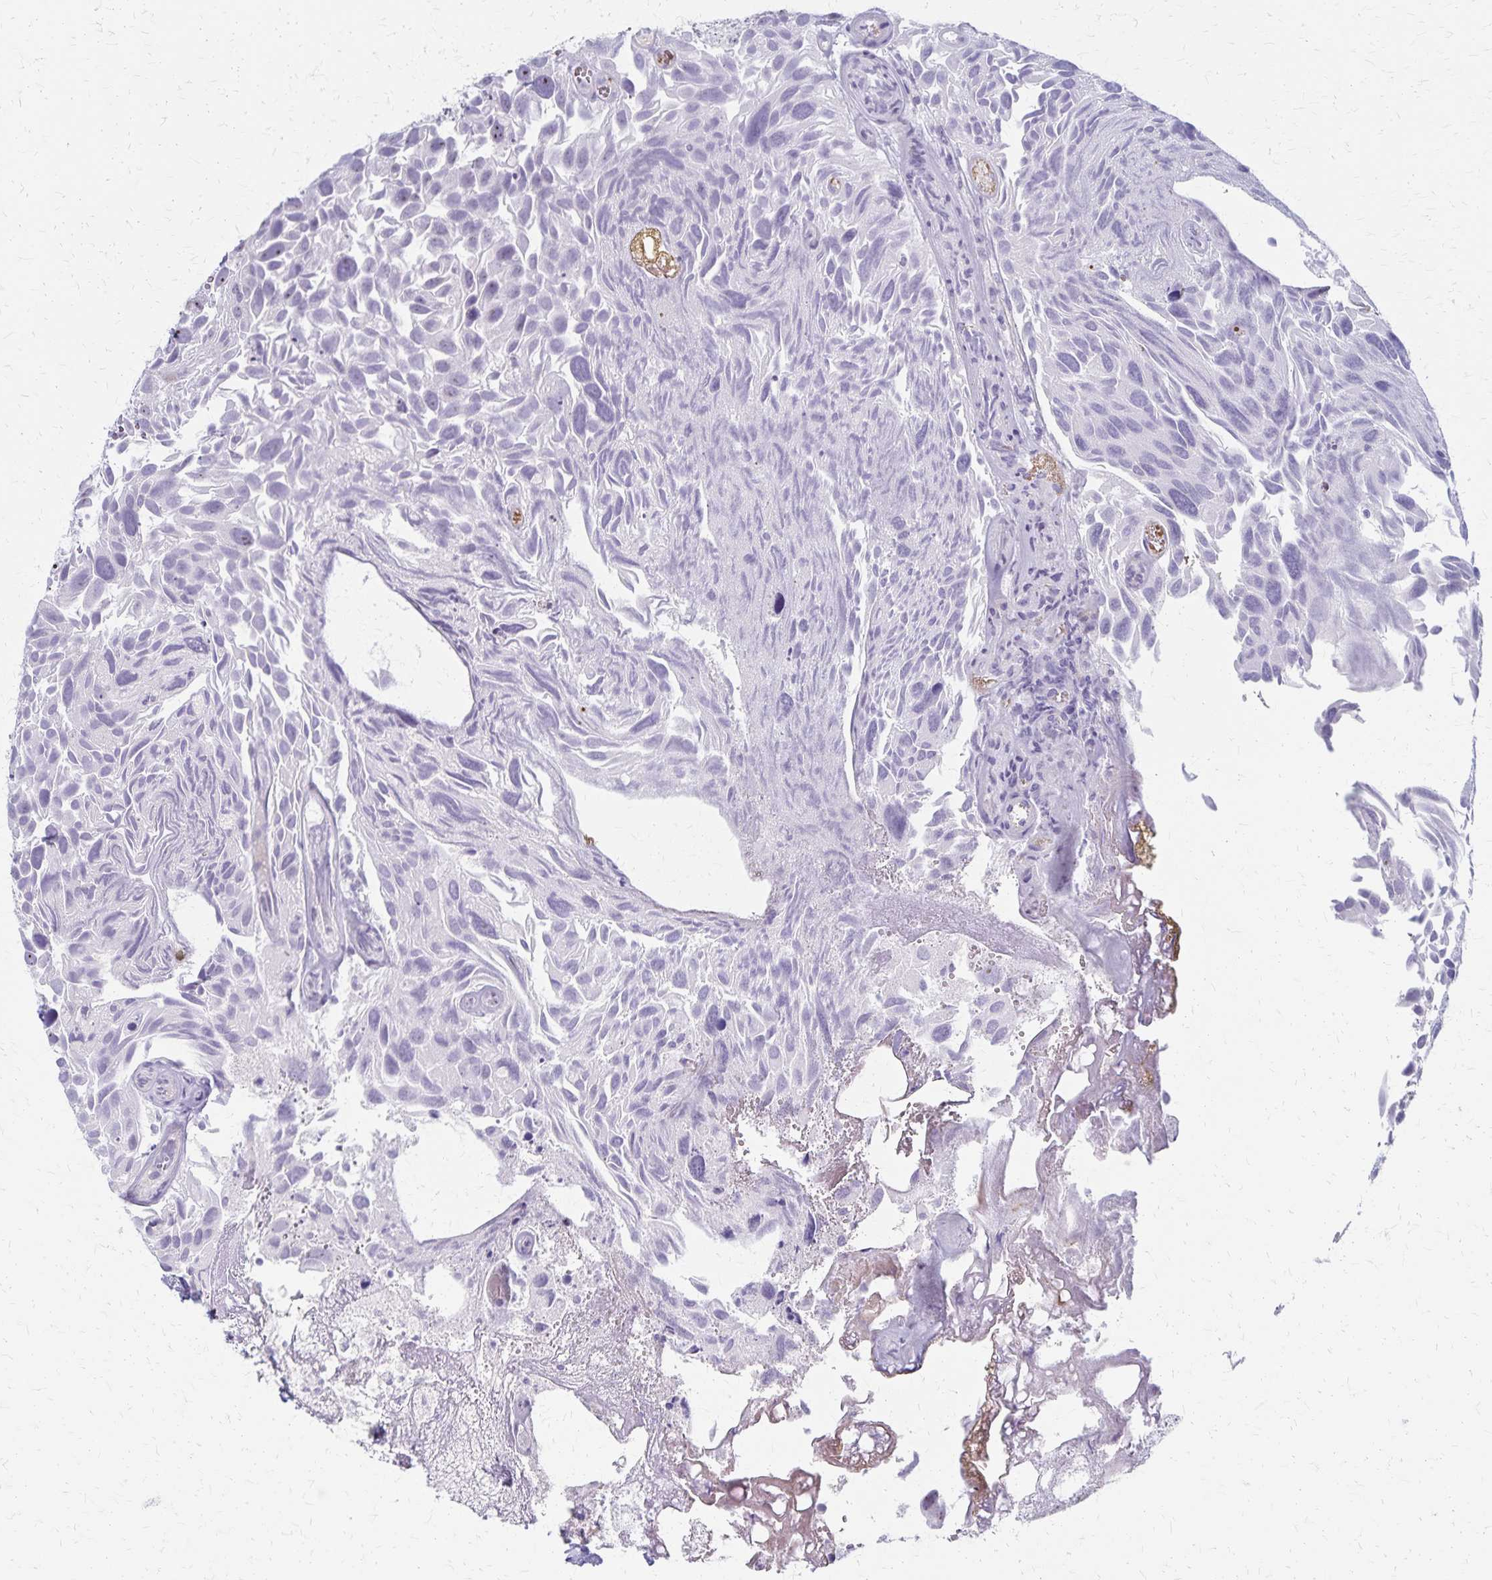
{"staining": {"intensity": "weak", "quantity": "25%-75%", "location": "nuclear"}, "tissue": "urothelial cancer", "cell_type": "Tumor cells", "image_type": "cancer", "snomed": [{"axis": "morphology", "description": "Urothelial carcinoma, Low grade"}, {"axis": "topography", "description": "Urinary bladder"}], "caption": "Urothelial carcinoma (low-grade) stained with DAB IHC demonstrates low levels of weak nuclear staining in approximately 25%-75% of tumor cells.", "gene": "DLK2", "patient": {"sex": "female", "age": 69}}